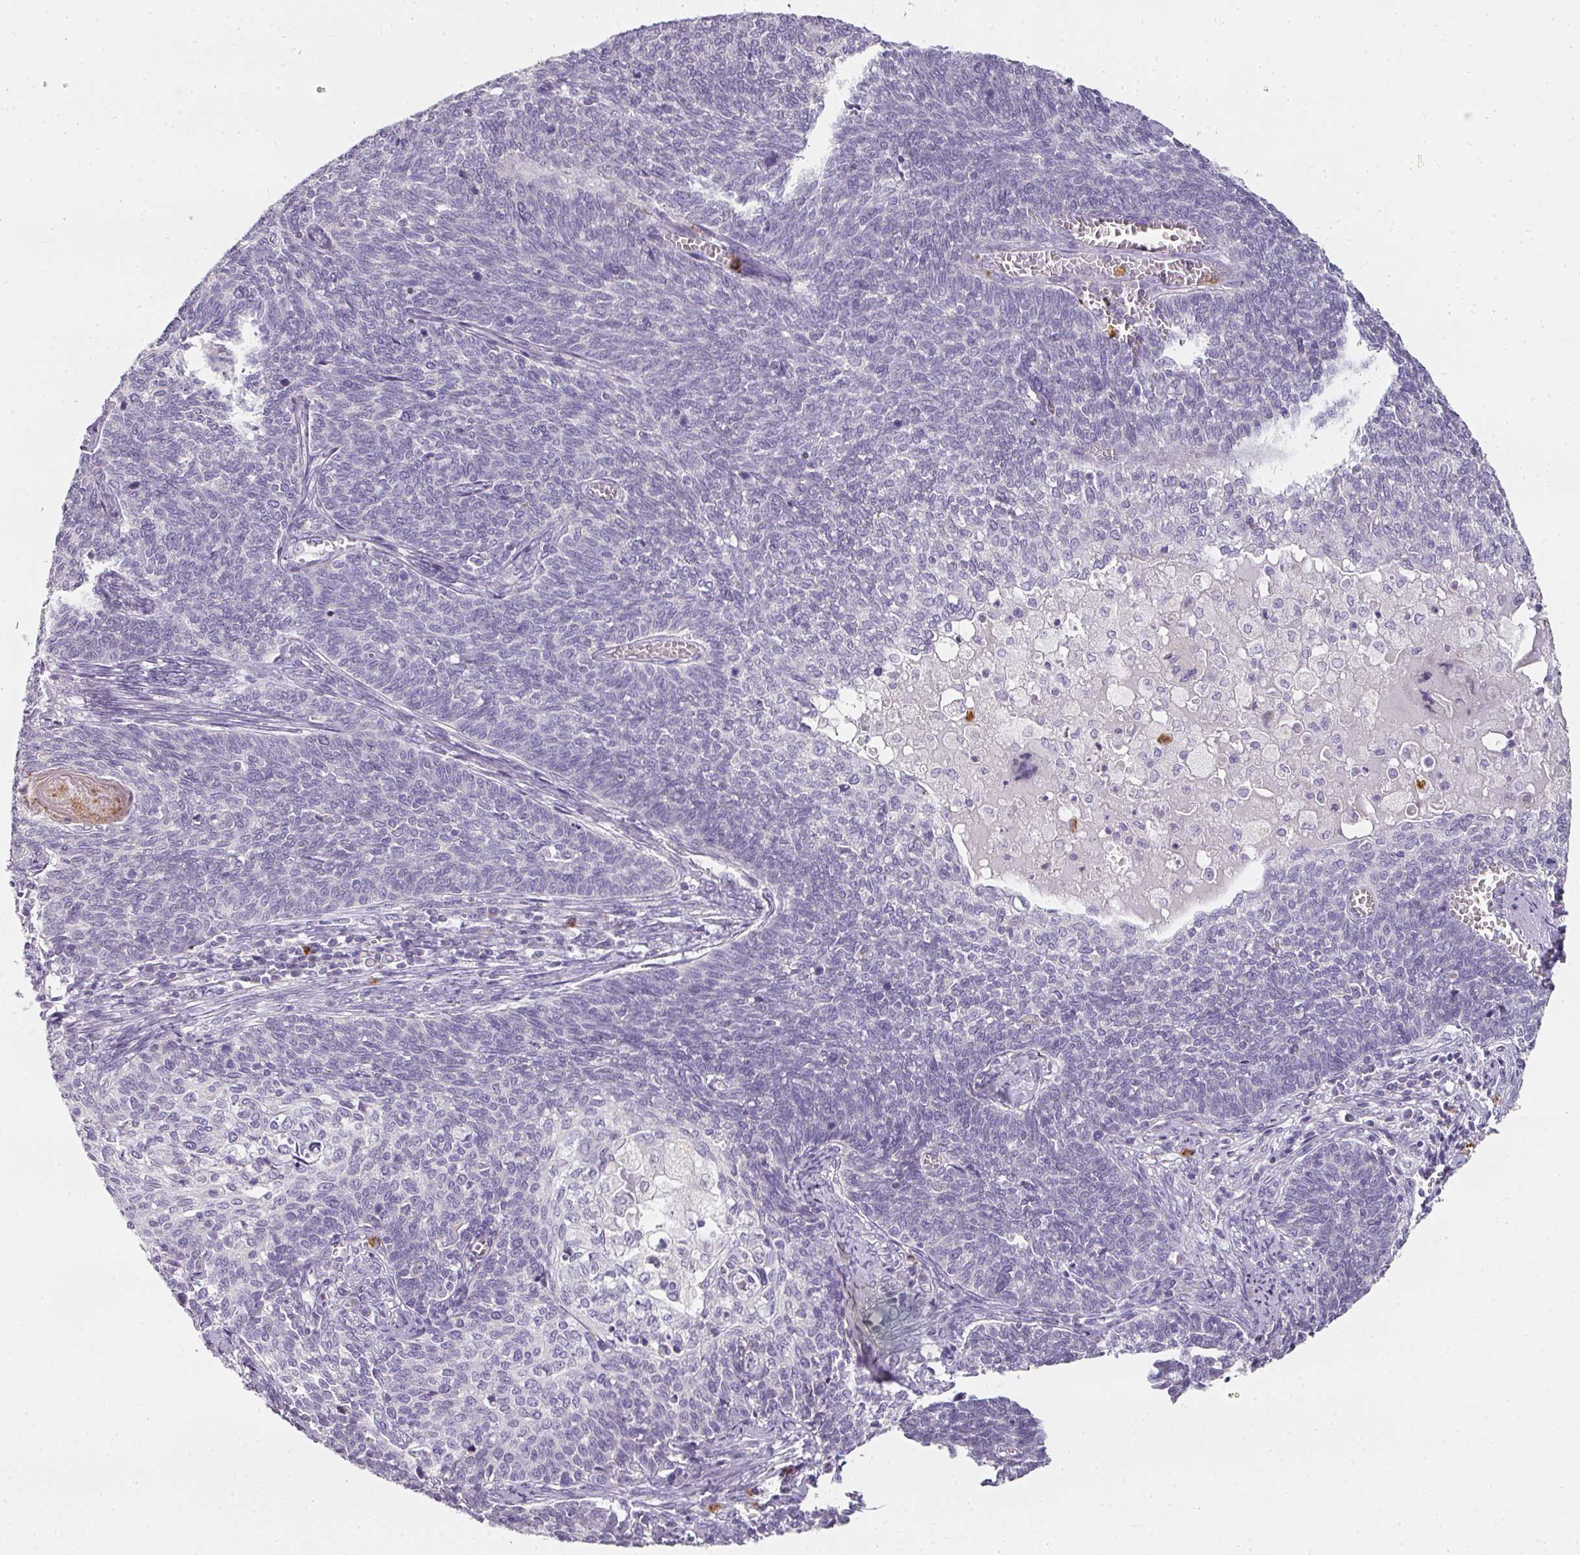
{"staining": {"intensity": "negative", "quantity": "none", "location": "none"}, "tissue": "cervical cancer", "cell_type": "Tumor cells", "image_type": "cancer", "snomed": [{"axis": "morphology", "description": "Squamous cell carcinoma, NOS"}, {"axis": "topography", "description": "Cervix"}], "caption": "A micrograph of human cervical cancer is negative for staining in tumor cells. (DAB IHC, high magnification).", "gene": "CAMP", "patient": {"sex": "female", "age": 39}}